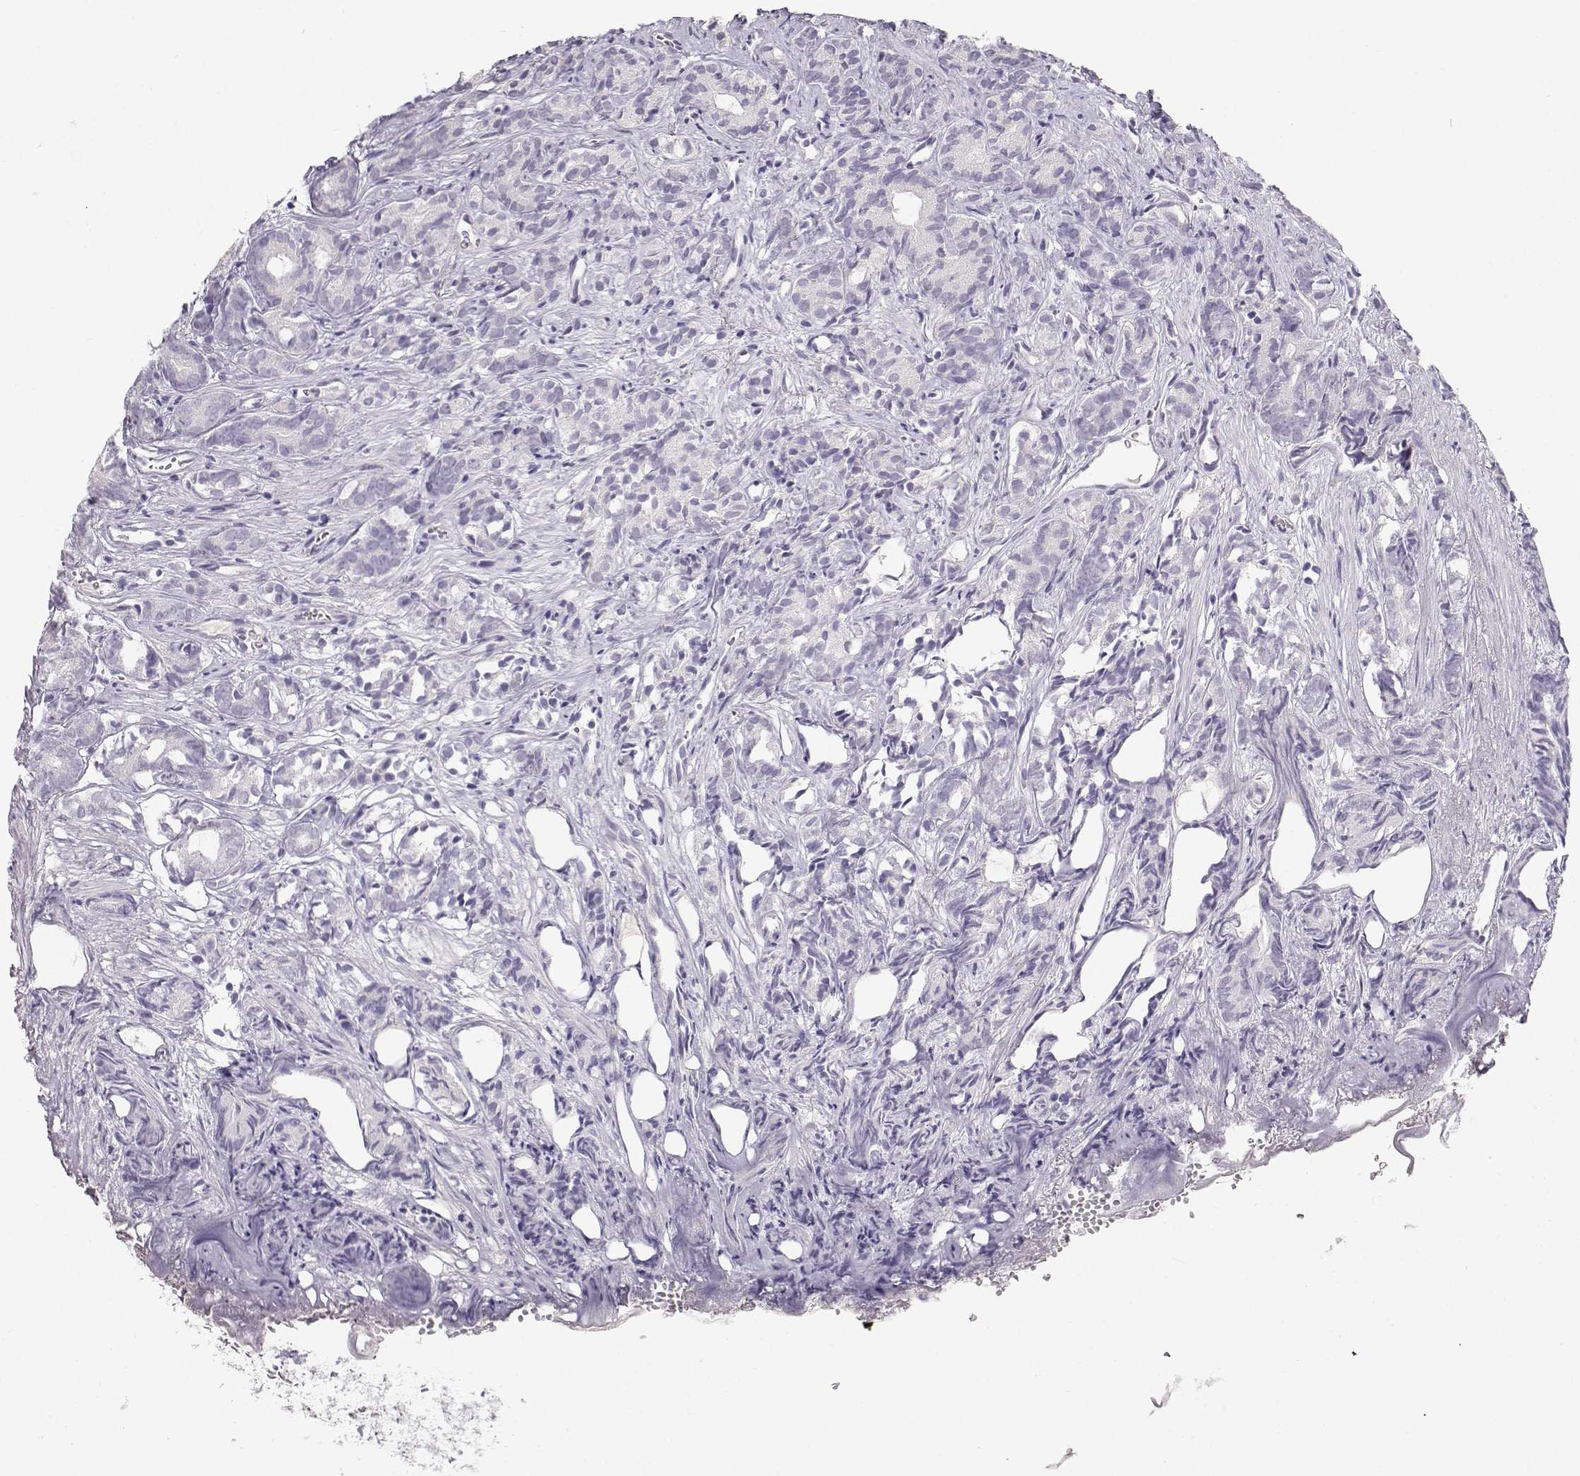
{"staining": {"intensity": "negative", "quantity": "none", "location": "none"}, "tissue": "prostate cancer", "cell_type": "Tumor cells", "image_type": "cancer", "snomed": [{"axis": "morphology", "description": "Adenocarcinoma, High grade"}, {"axis": "topography", "description": "Prostate"}], "caption": "DAB (3,3'-diaminobenzidine) immunohistochemical staining of human prostate high-grade adenocarcinoma reveals no significant positivity in tumor cells. (DAB (3,3'-diaminobenzidine) IHC, high magnification).", "gene": "NUTM1", "patient": {"sex": "male", "age": 84}}